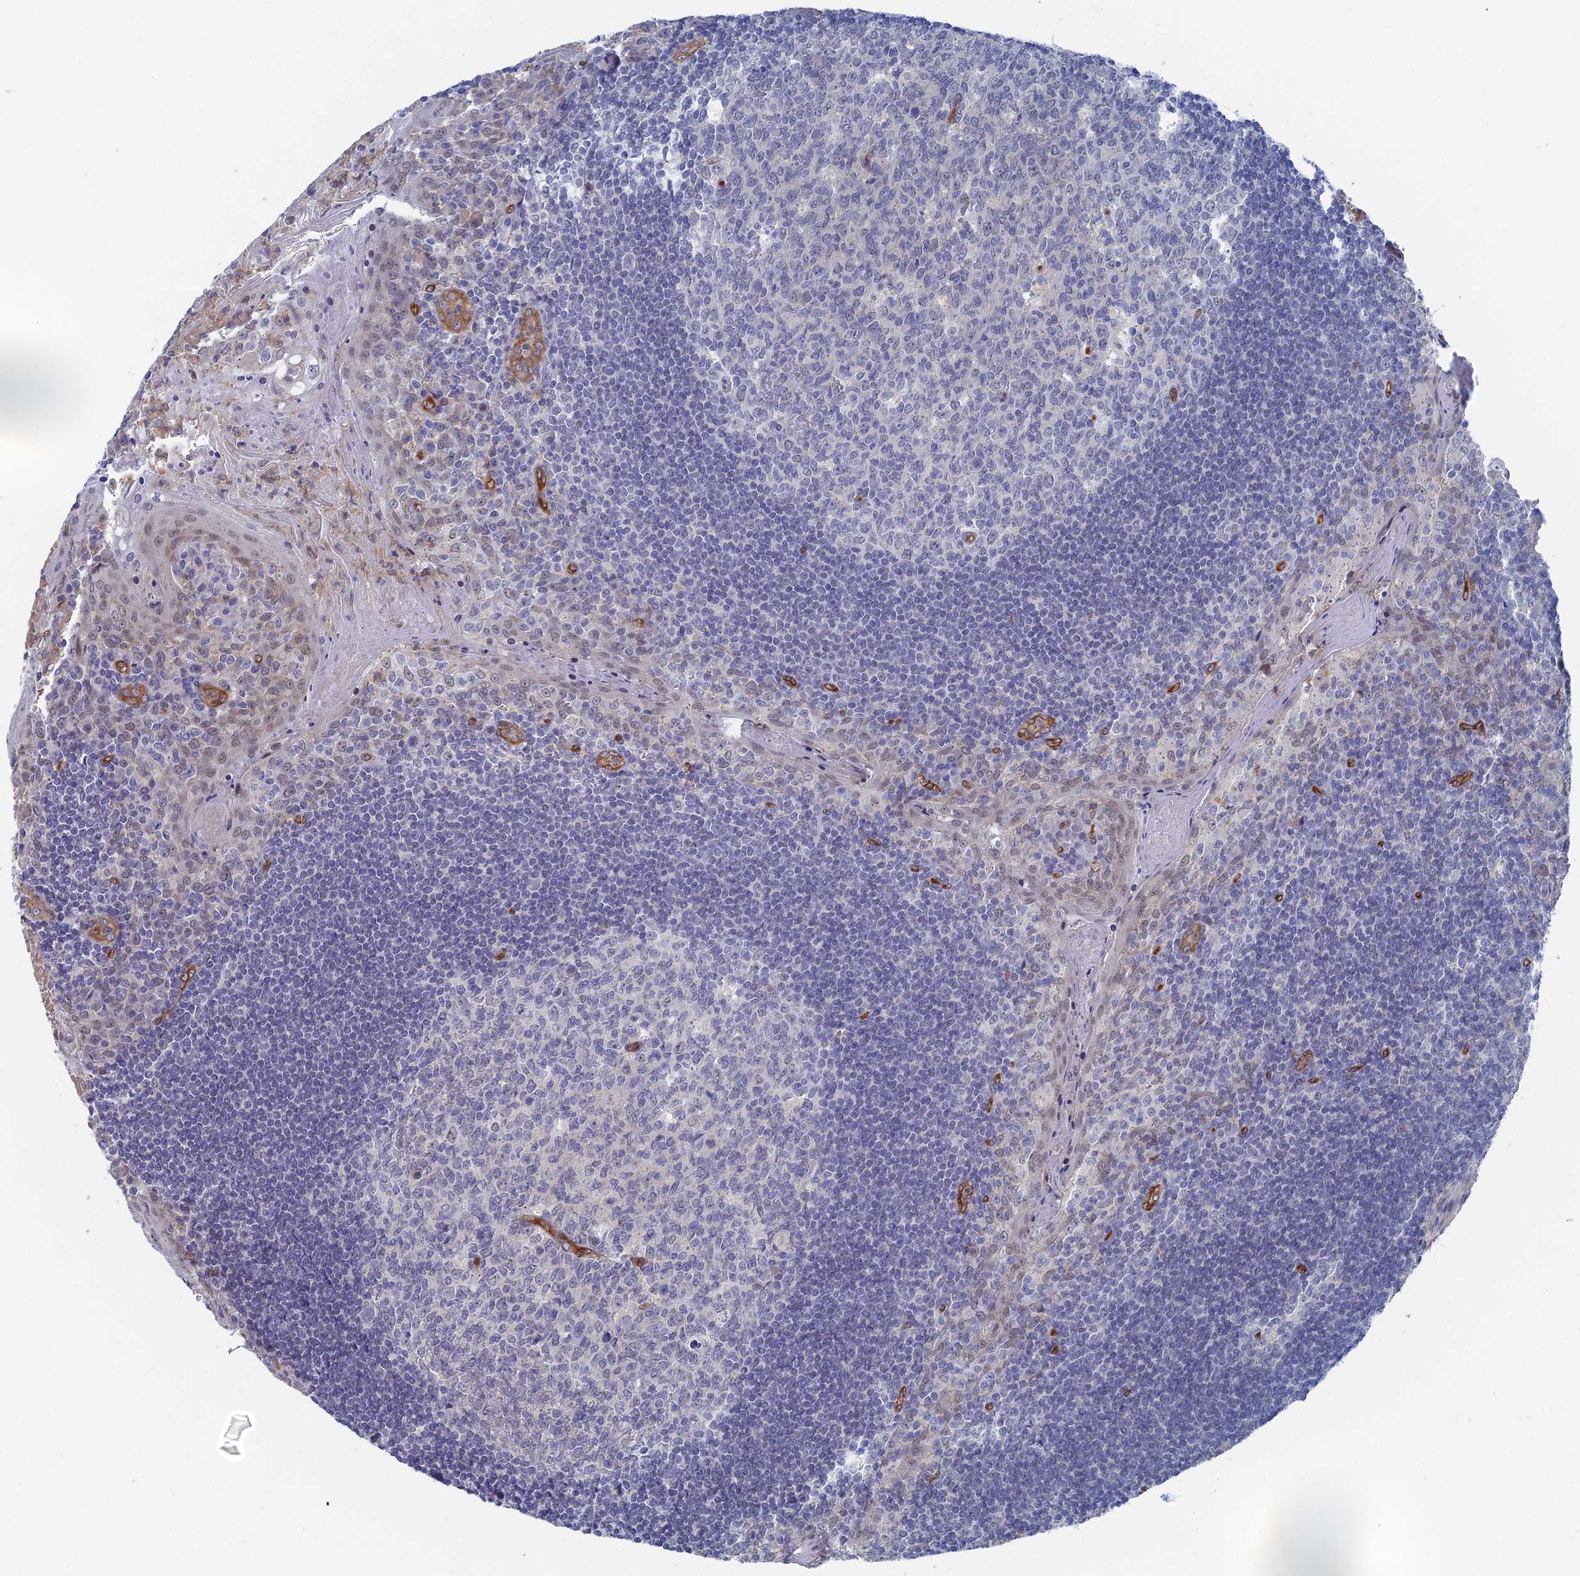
{"staining": {"intensity": "negative", "quantity": "none", "location": "none"}, "tissue": "tonsil", "cell_type": "Germinal center cells", "image_type": "normal", "snomed": [{"axis": "morphology", "description": "Normal tissue, NOS"}, {"axis": "topography", "description": "Tonsil"}], "caption": "This is a micrograph of IHC staining of unremarkable tonsil, which shows no expression in germinal center cells.", "gene": "ARAP3", "patient": {"sex": "male", "age": 27}}